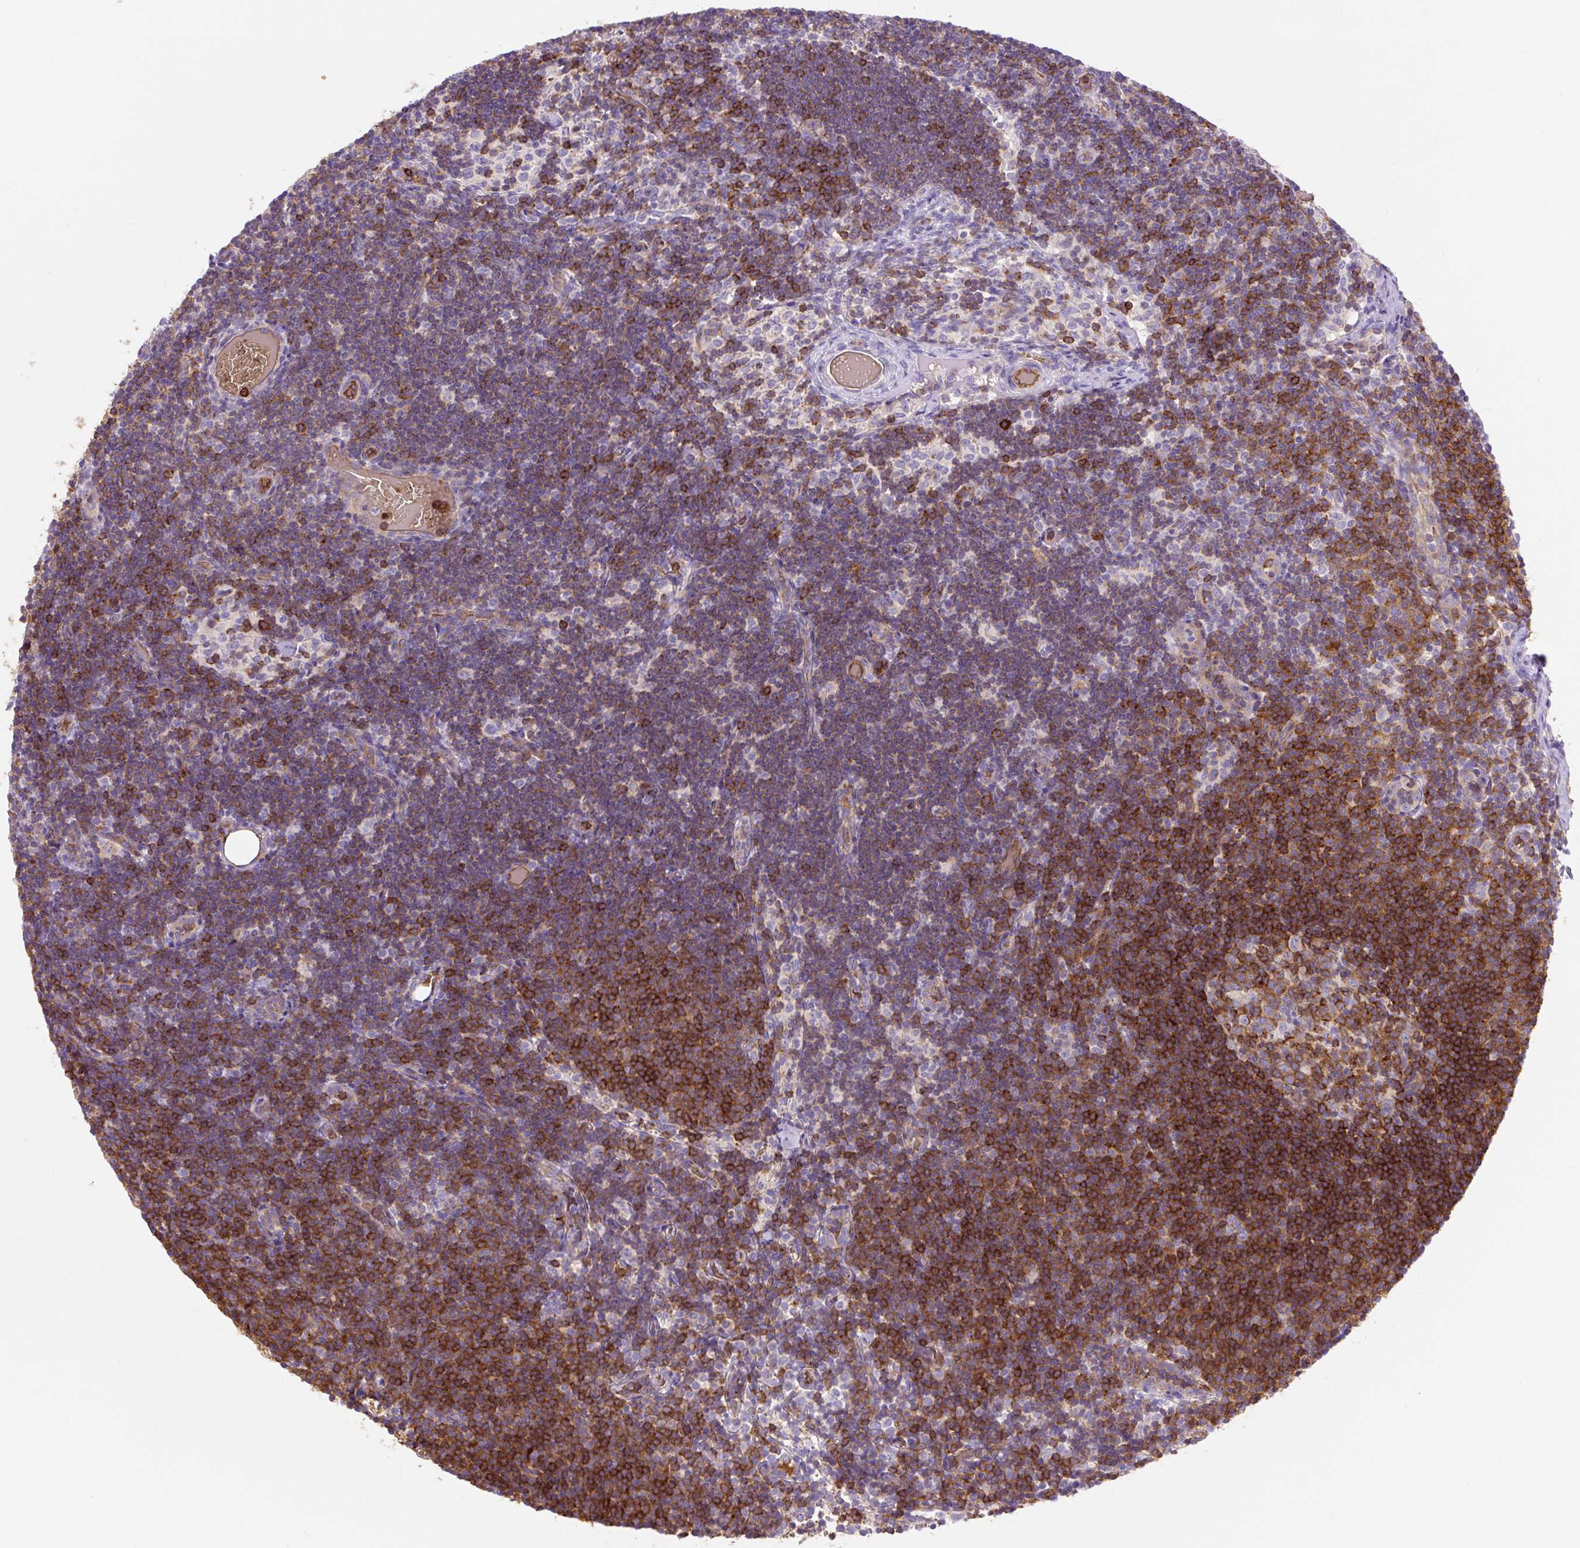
{"staining": {"intensity": "strong", "quantity": "25%-75%", "location": "cytoplasmic/membranous"}, "tissue": "lymph node", "cell_type": "Germinal center cells", "image_type": "normal", "snomed": [{"axis": "morphology", "description": "Normal tissue, NOS"}, {"axis": "topography", "description": "Lymph node"}], "caption": "Immunohistochemical staining of normal lymph node exhibits strong cytoplasmic/membranous protein positivity in approximately 25%-75% of germinal center cells. (IHC, brightfield microscopy, high magnification).", "gene": "HIP1R", "patient": {"sex": "female", "age": 31}}